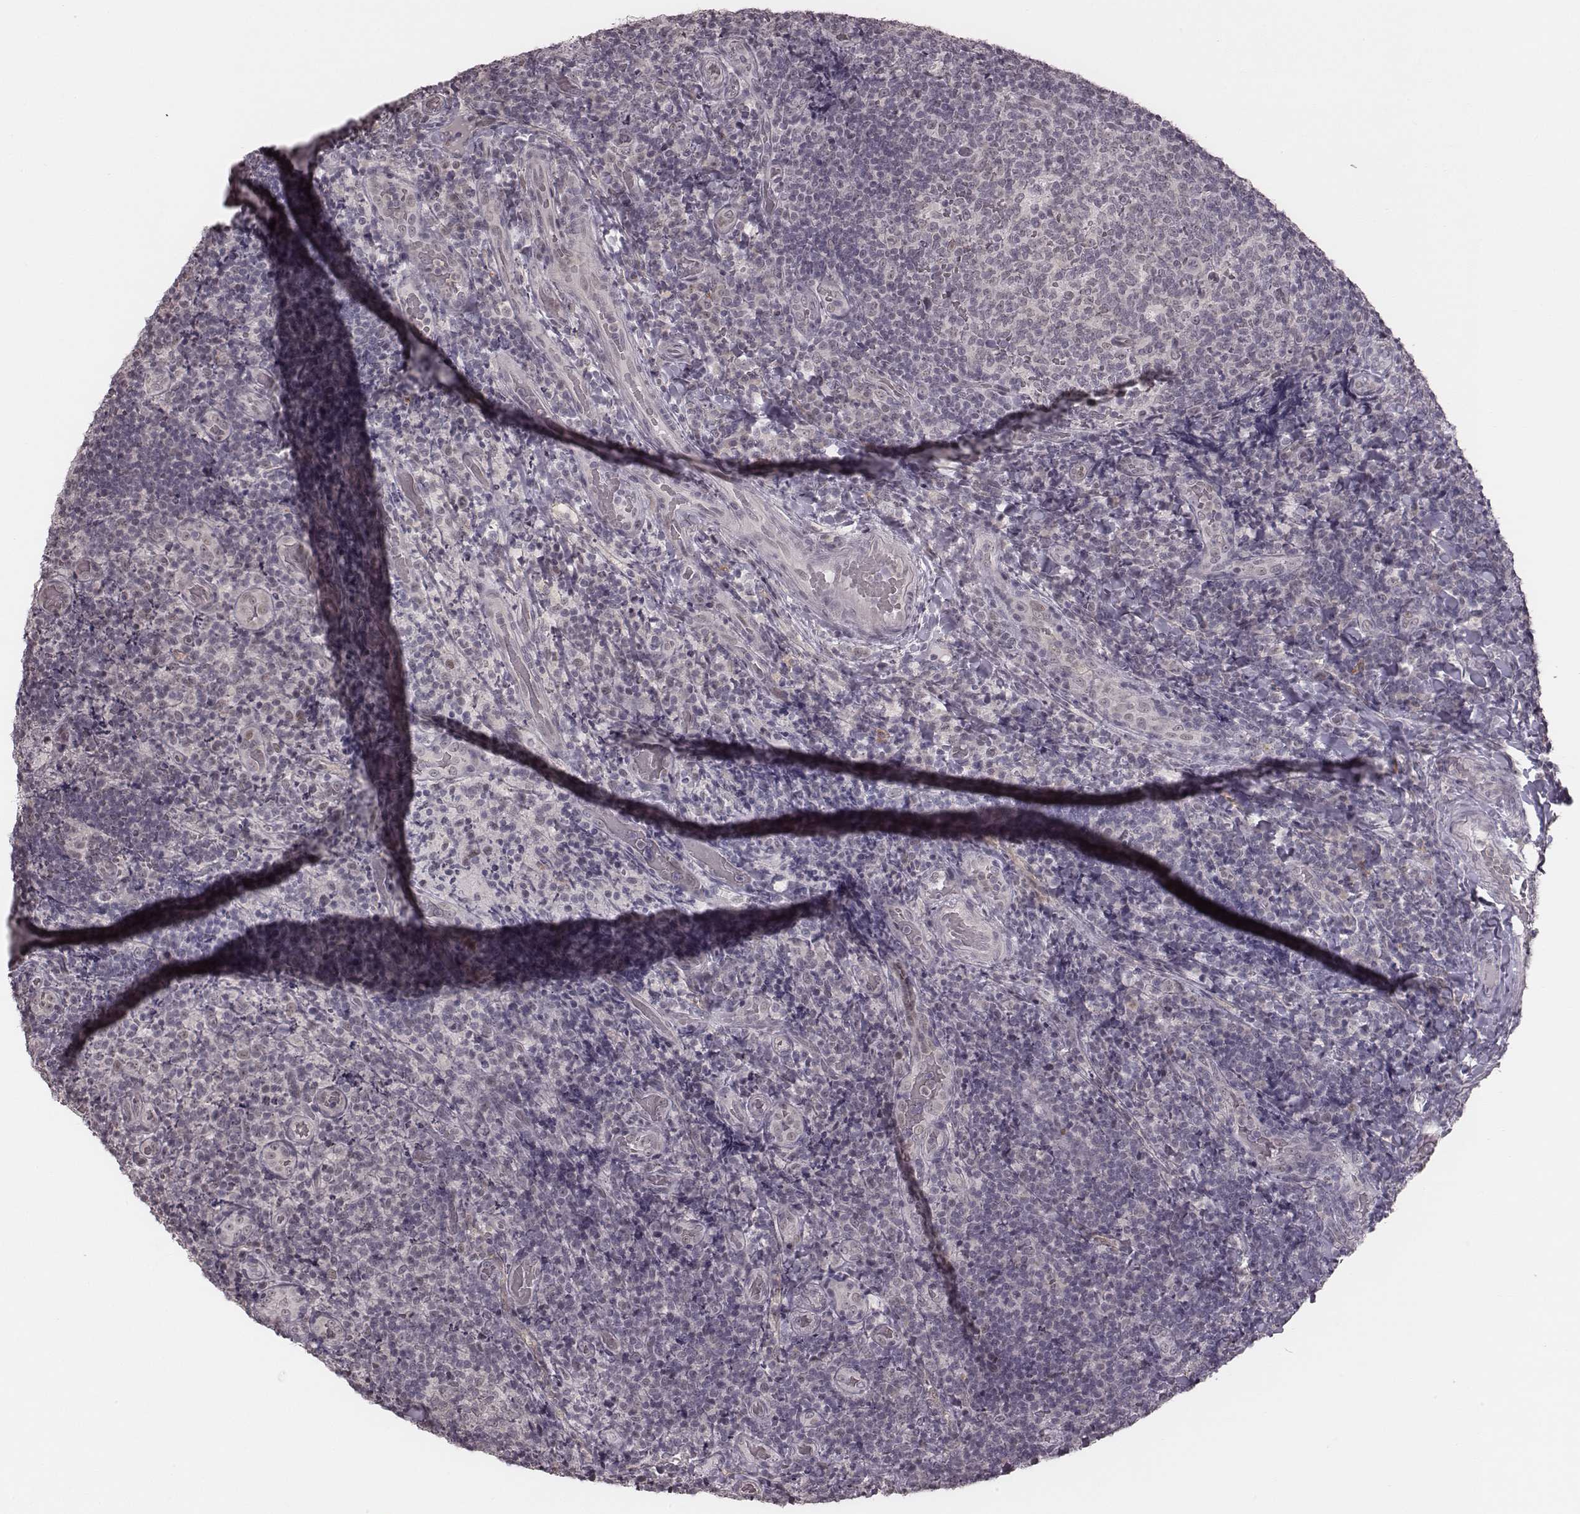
{"staining": {"intensity": "negative", "quantity": "none", "location": "none"}, "tissue": "tonsil", "cell_type": "Germinal center cells", "image_type": "normal", "snomed": [{"axis": "morphology", "description": "Normal tissue, NOS"}, {"axis": "topography", "description": "Tonsil"}], "caption": "This is an immunohistochemistry (IHC) photomicrograph of normal tonsil. There is no positivity in germinal center cells.", "gene": "RPGRIP1", "patient": {"sex": "male", "age": 17}}